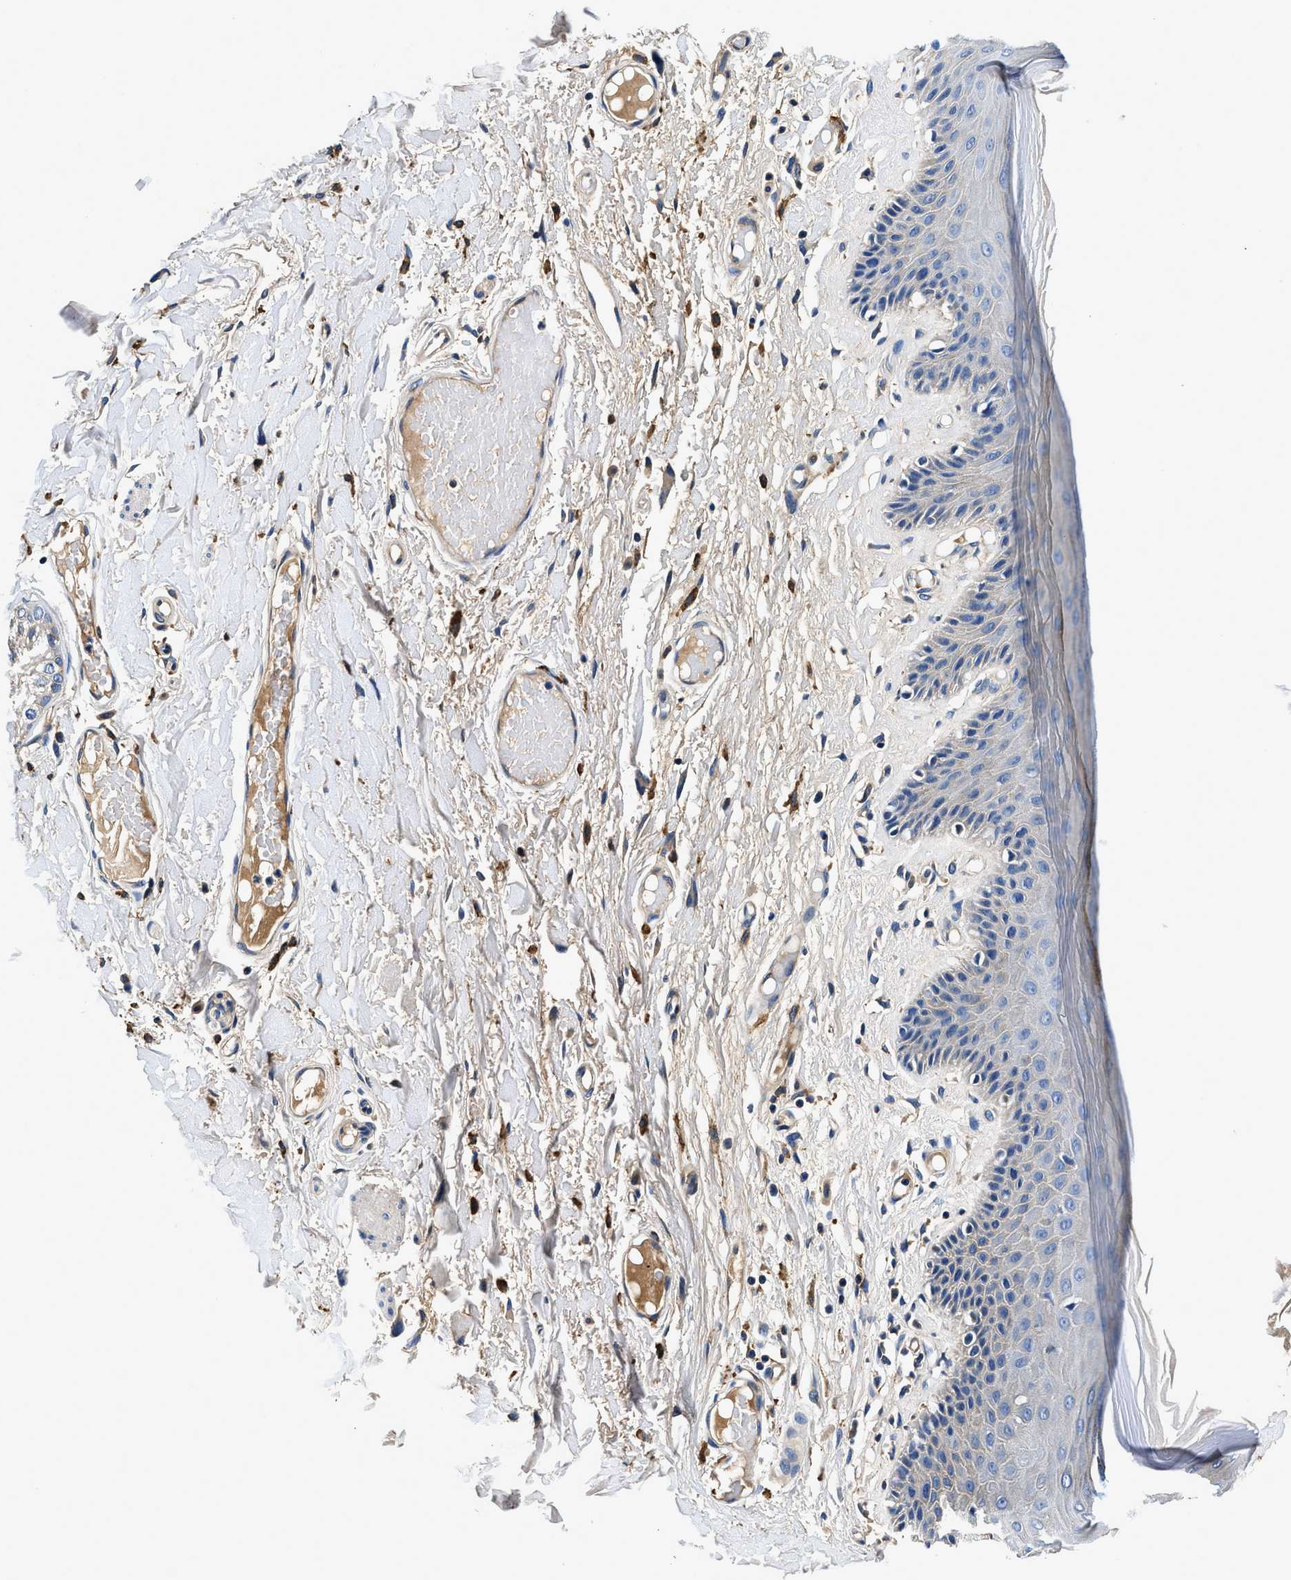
{"staining": {"intensity": "weak", "quantity": "<25%", "location": "cytoplasmic/membranous"}, "tissue": "skin", "cell_type": "Epidermal cells", "image_type": "normal", "snomed": [{"axis": "morphology", "description": "Normal tissue, NOS"}, {"axis": "topography", "description": "Vulva"}], "caption": "Immunohistochemistry (IHC) photomicrograph of benign skin stained for a protein (brown), which displays no staining in epidermal cells. (DAB (3,3'-diaminobenzidine) IHC with hematoxylin counter stain).", "gene": "ZFAND3", "patient": {"sex": "female", "age": 73}}